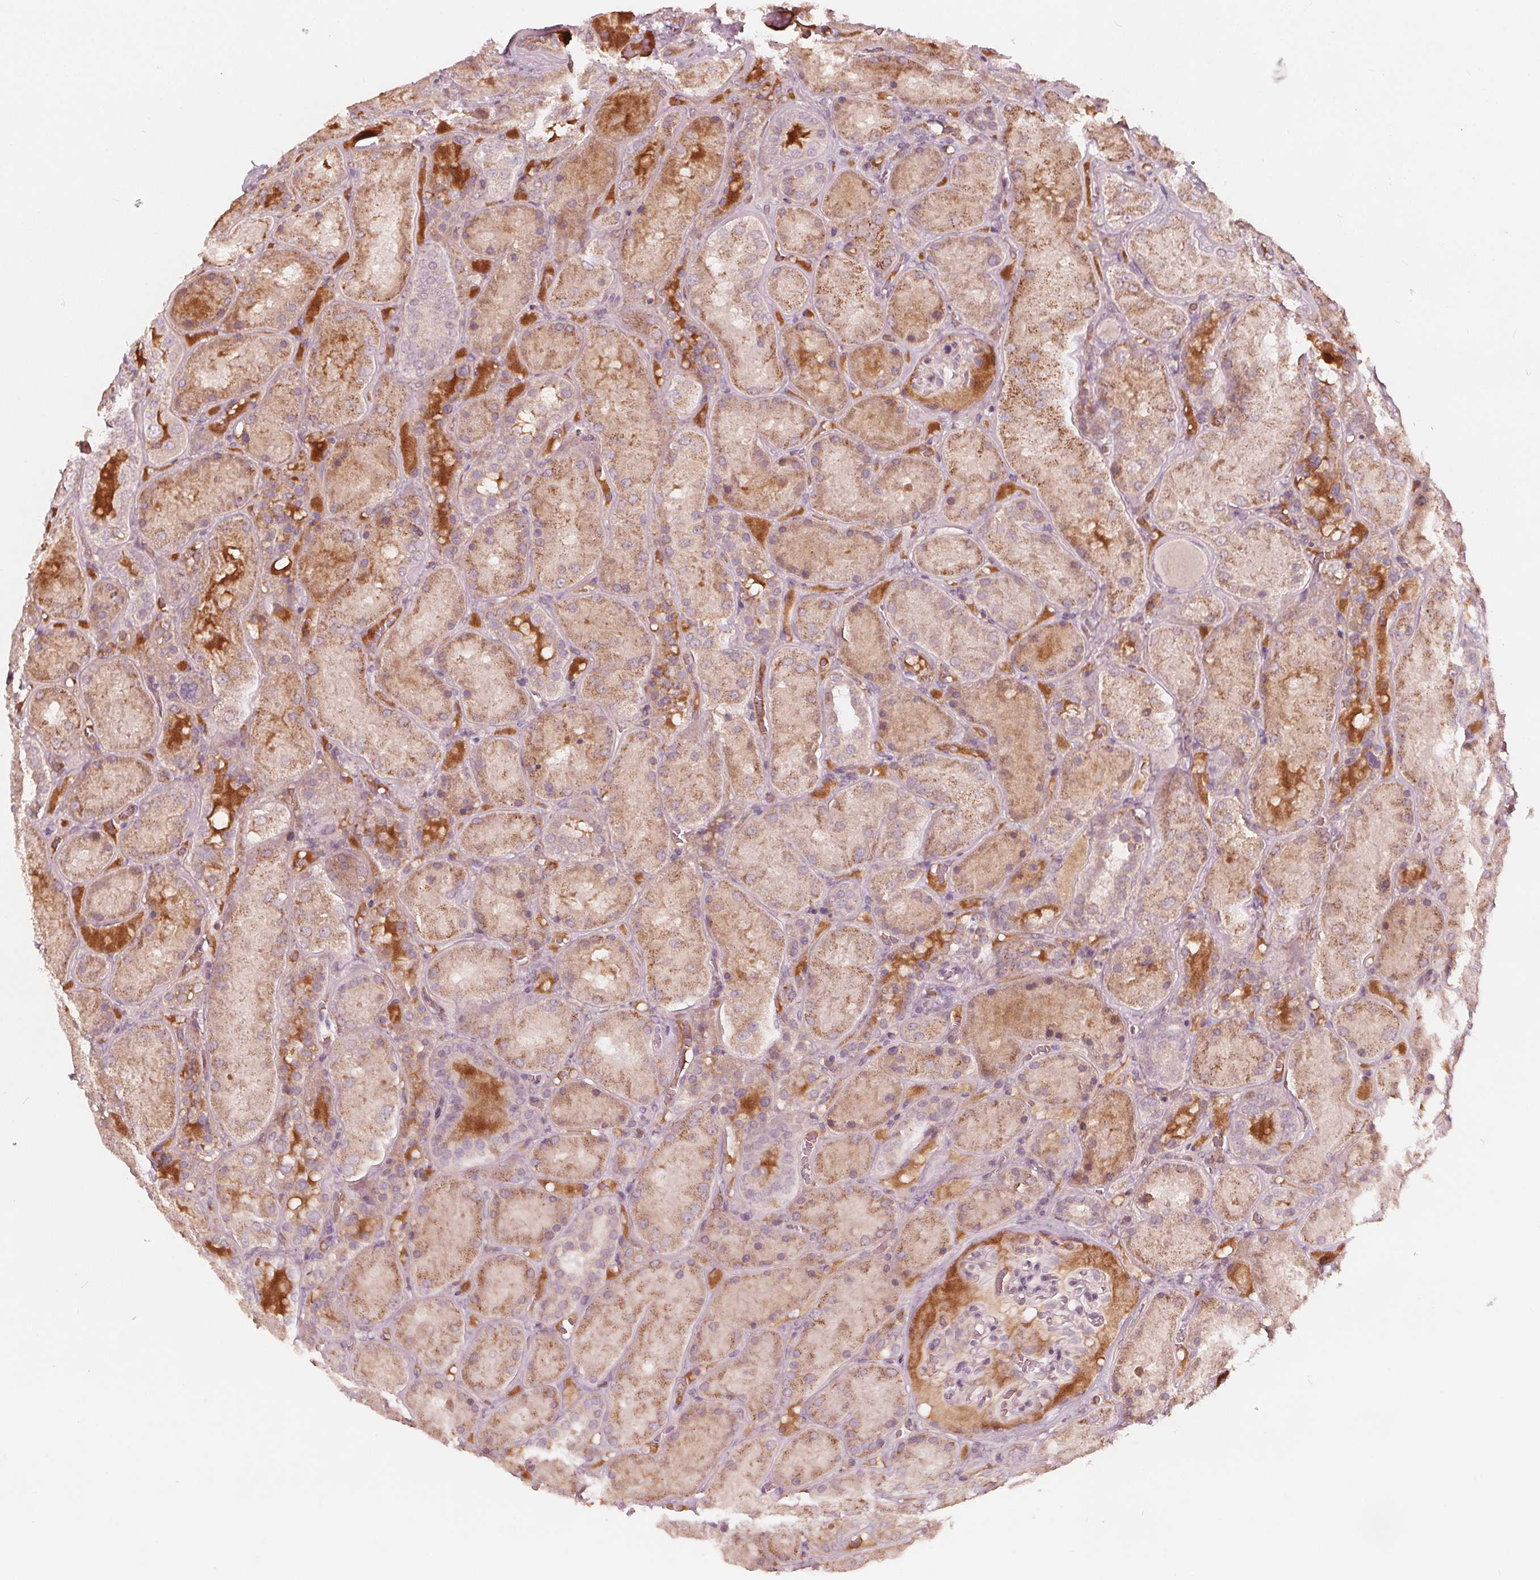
{"staining": {"intensity": "negative", "quantity": "none", "location": "none"}, "tissue": "kidney", "cell_type": "Cells in glomeruli", "image_type": "normal", "snomed": [{"axis": "morphology", "description": "Normal tissue, NOS"}, {"axis": "topography", "description": "Kidney"}], "caption": "Immunohistochemistry (IHC) photomicrograph of normal kidney: kidney stained with DAB exhibits no significant protein staining in cells in glomeruli.", "gene": "NPC1L1", "patient": {"sex": "male", "age": 73}}